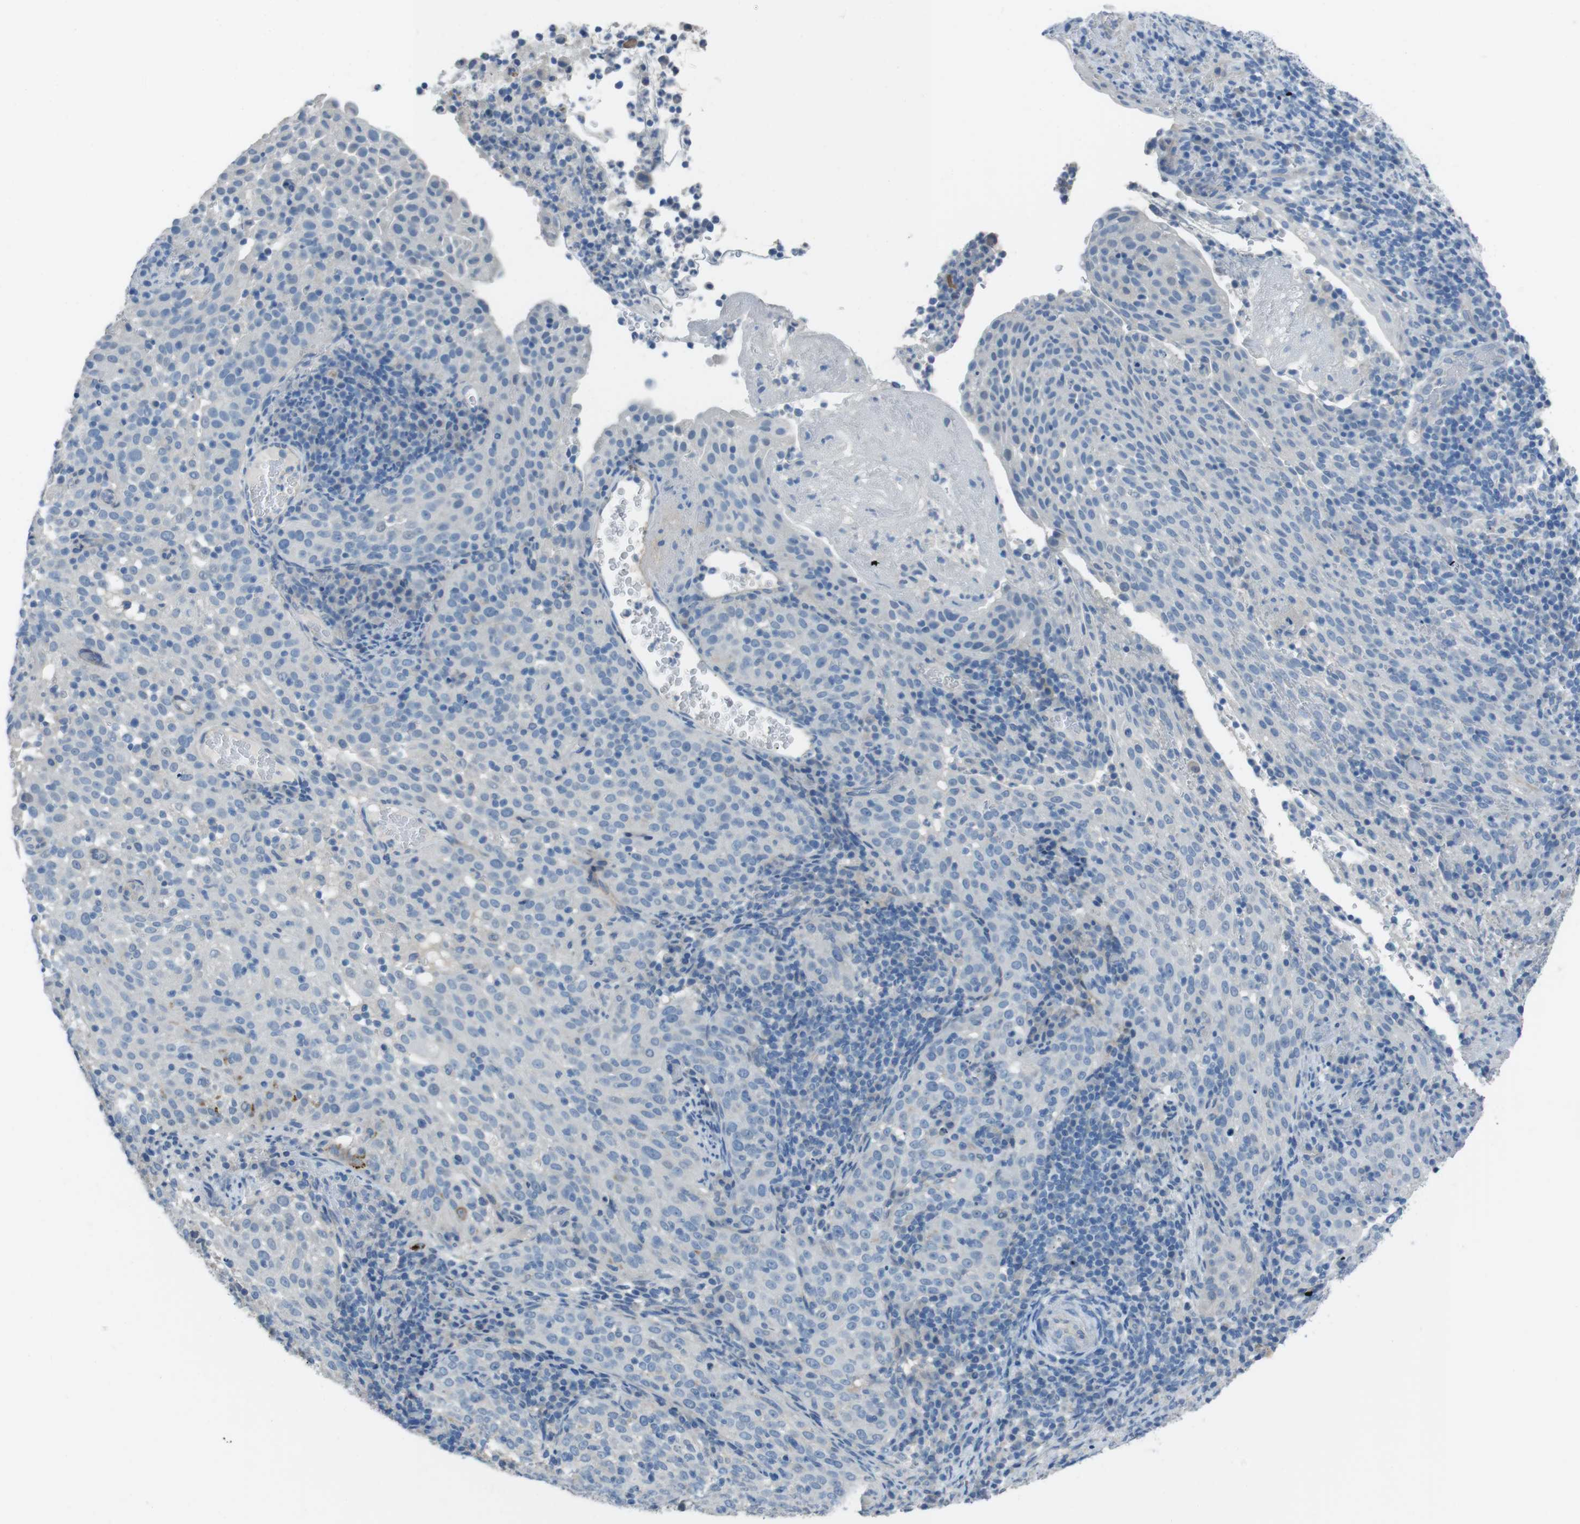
{"staining": {"intensity": "negative", "quantity": "none", "location": "none"}, "tissue": "cervical cancer", "cell_type": "Tumor cells", "image_type": "cancer", "snomed": [{"axis": "morphology", "description": "Squamous cell carcinoma, NOS"}, {"axis": "topography", "description": "Cervix"}], "caption": "This is a image of immunohistochemistry (IHC) staining of squamous cell carcinoma (cervical), which shows no positivity in tumor cells.", "gene": "CYP2C8", "patient": {"sex": "female", "age": 51}}